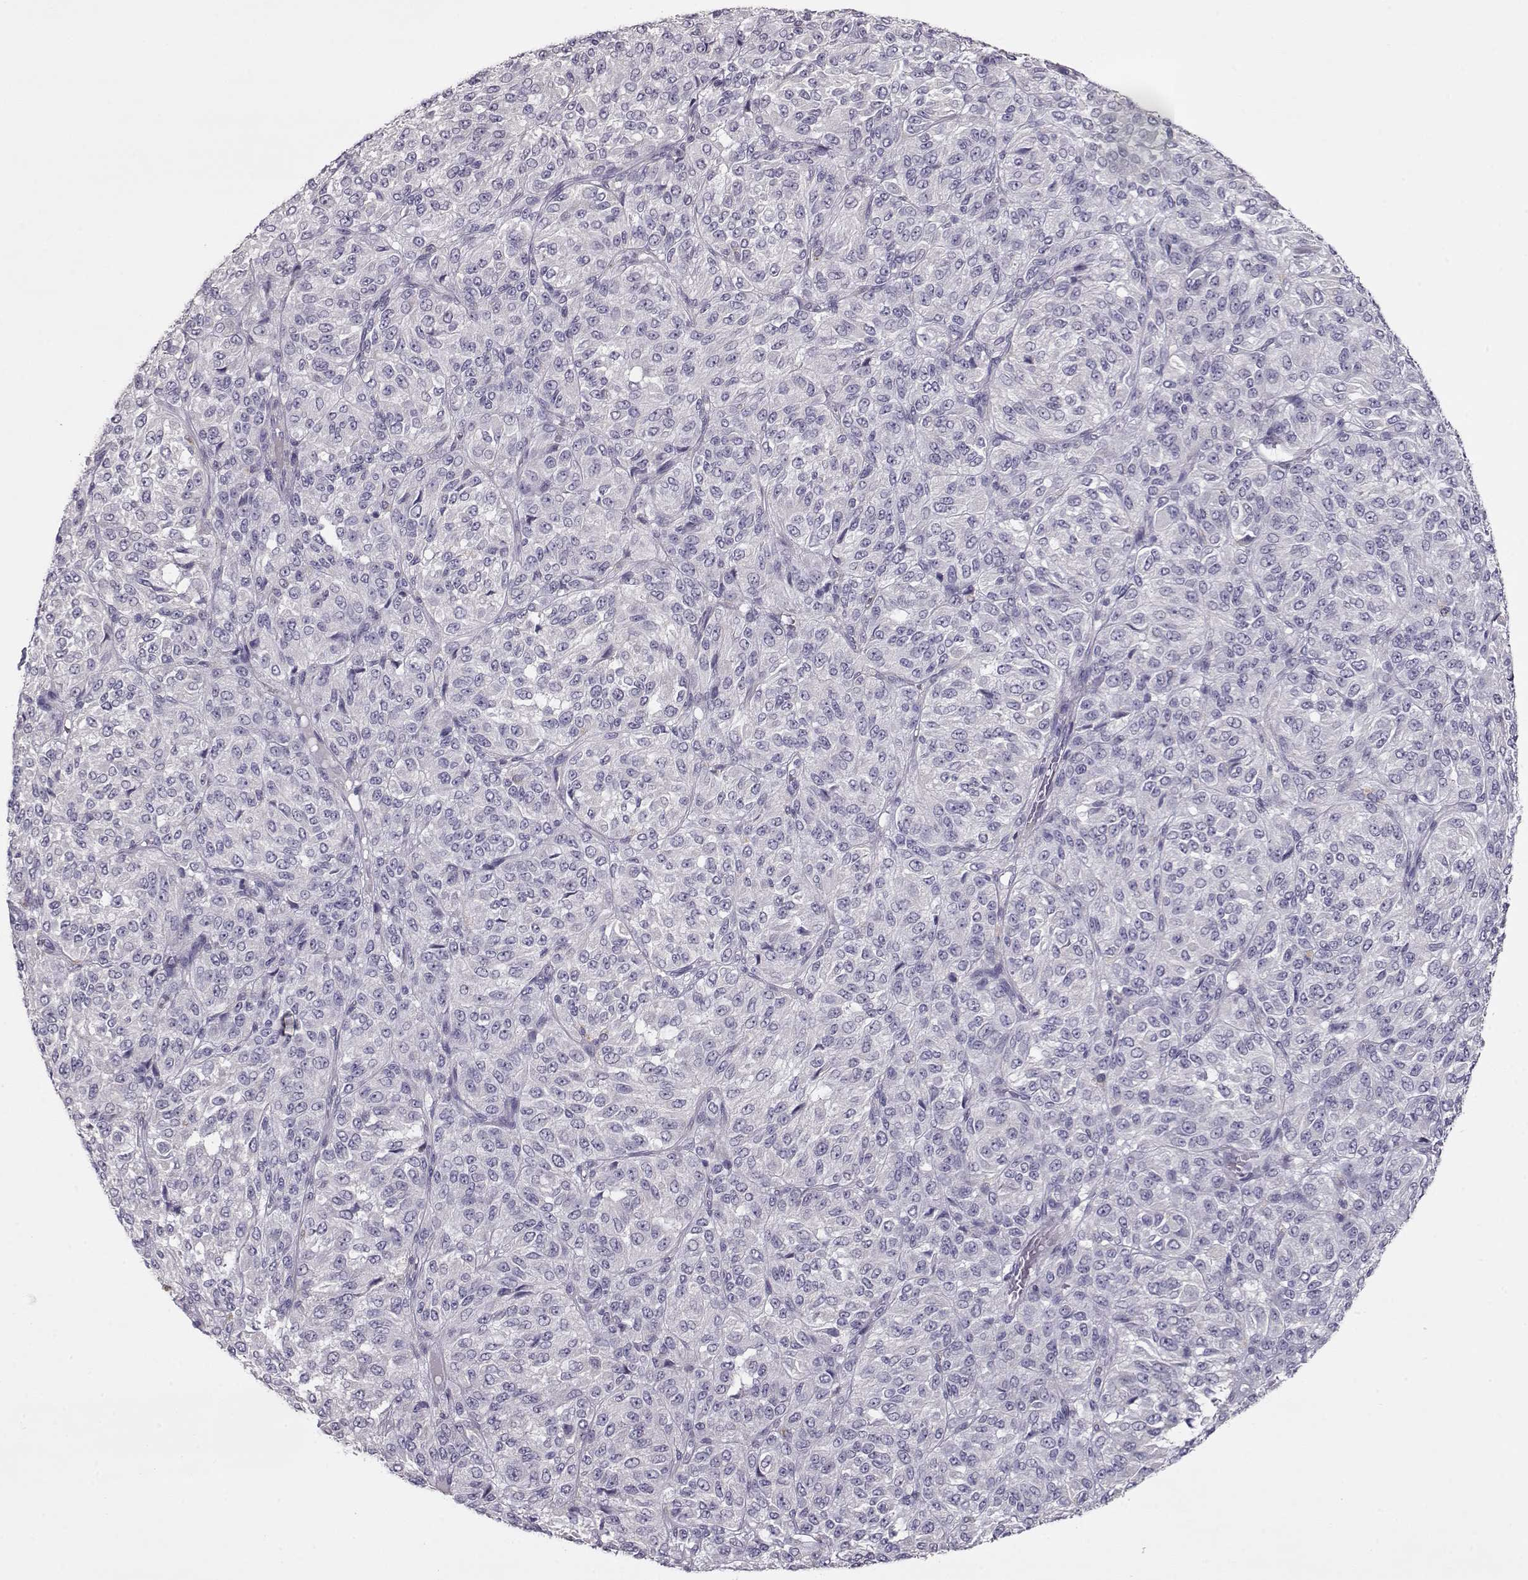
{"staining": {"intensity": "negative", "quantity": "none", "location": "none"}, "tissue": "melanoma", "cell_type": "Tumor cells", "image_type": "cancer", "snomed": [{"axis": "morphology", "description": "Malignant melanoma, Metastatic site"}, {"axis": "topography", "description": "Brain"}], "caption": "Tumor cells show no significant protein positivity in melanoma.", "gene": "GRK1", "patient": {"sex": "female", "age": 56}}